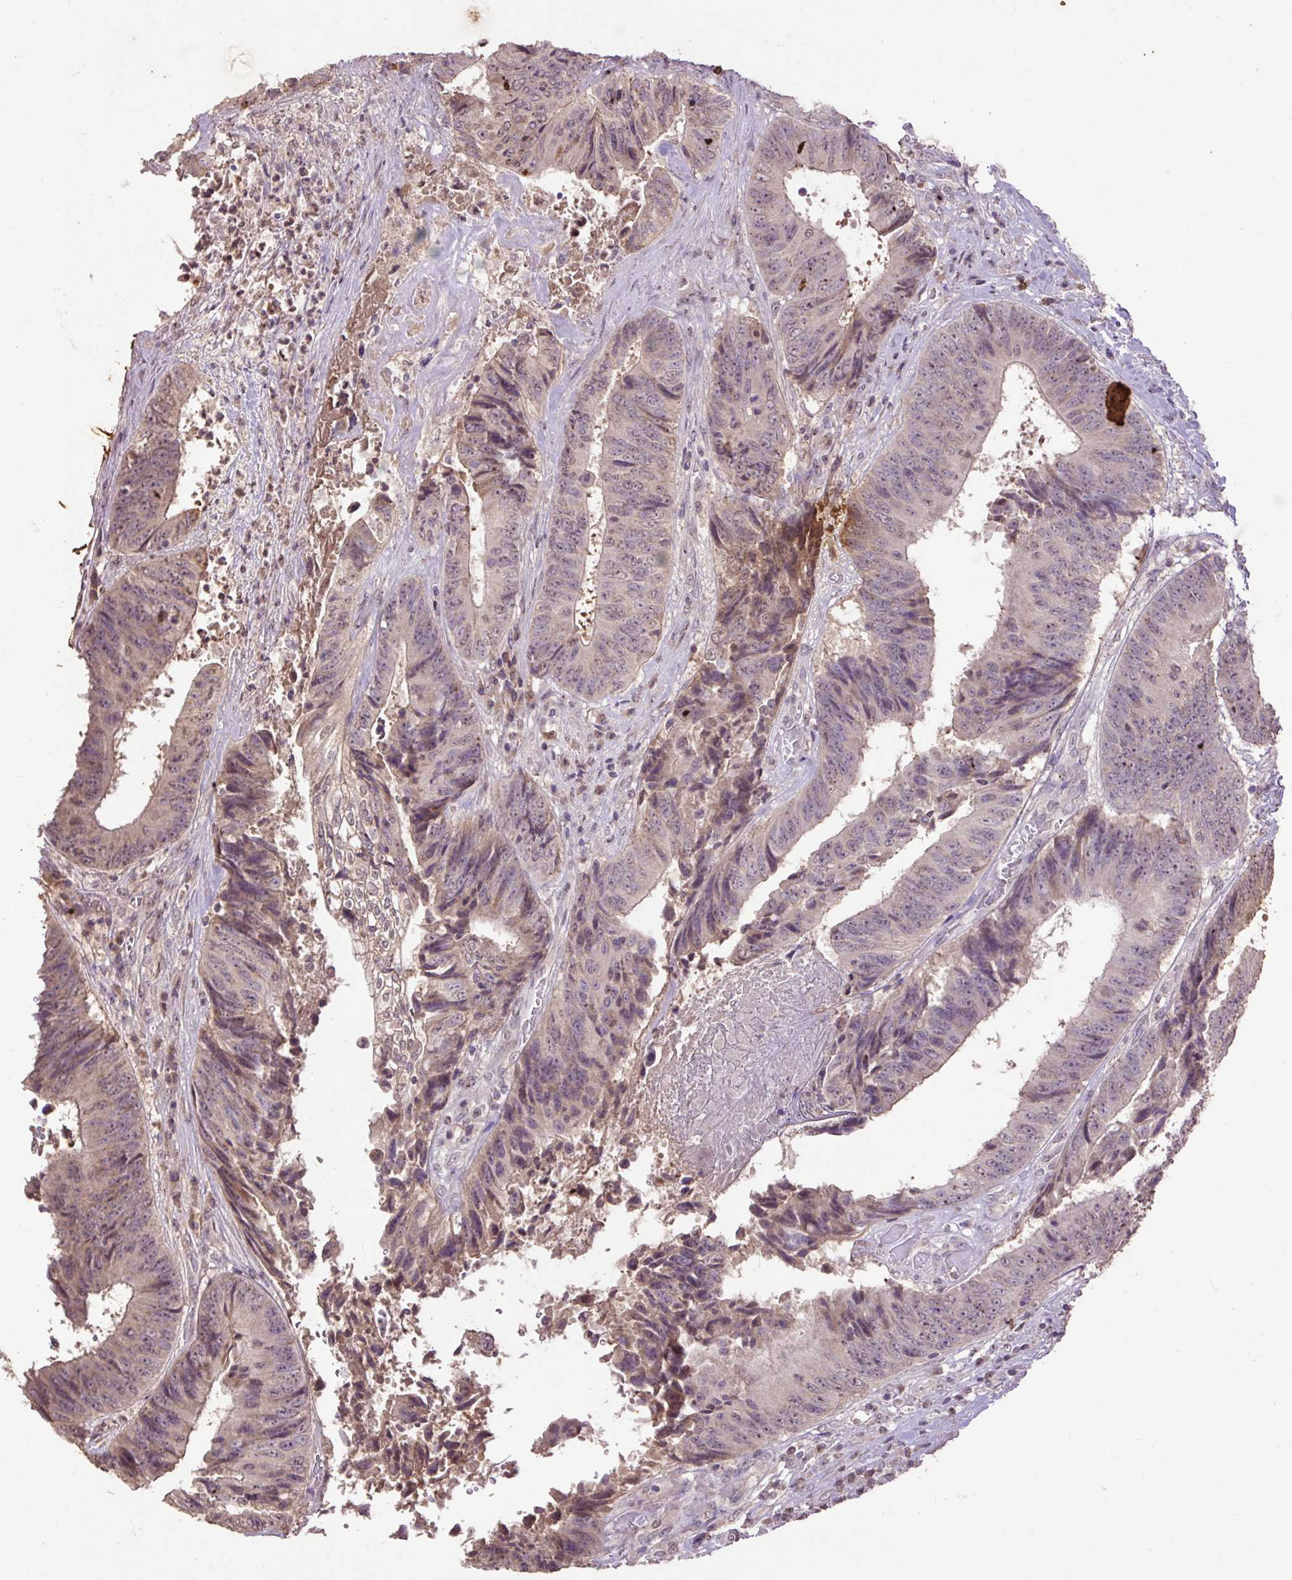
{"staining": {"intensity": "weak", "quantity": "25%-75%", "location": "nuclear"}, "tissue": "colorectal cancer", "cell_type": "Tumor cells", "image_type": "cancer", "snomed": [{"axis": "morphology", "description": "Adenocarcinoma, NOS"}, {"axis": "topography", "description": "Rectum"}], "caption": "Colorectal cancer (adenocarcinoma) stained with DAB (3,3'-diaminobenzidine) immunohistochemistry shows low levels of weak nuclear staining in about 25%-75% of tumor cells.", "gene": "LRTM2", "patient": {"sex": "male", "age": 72}}